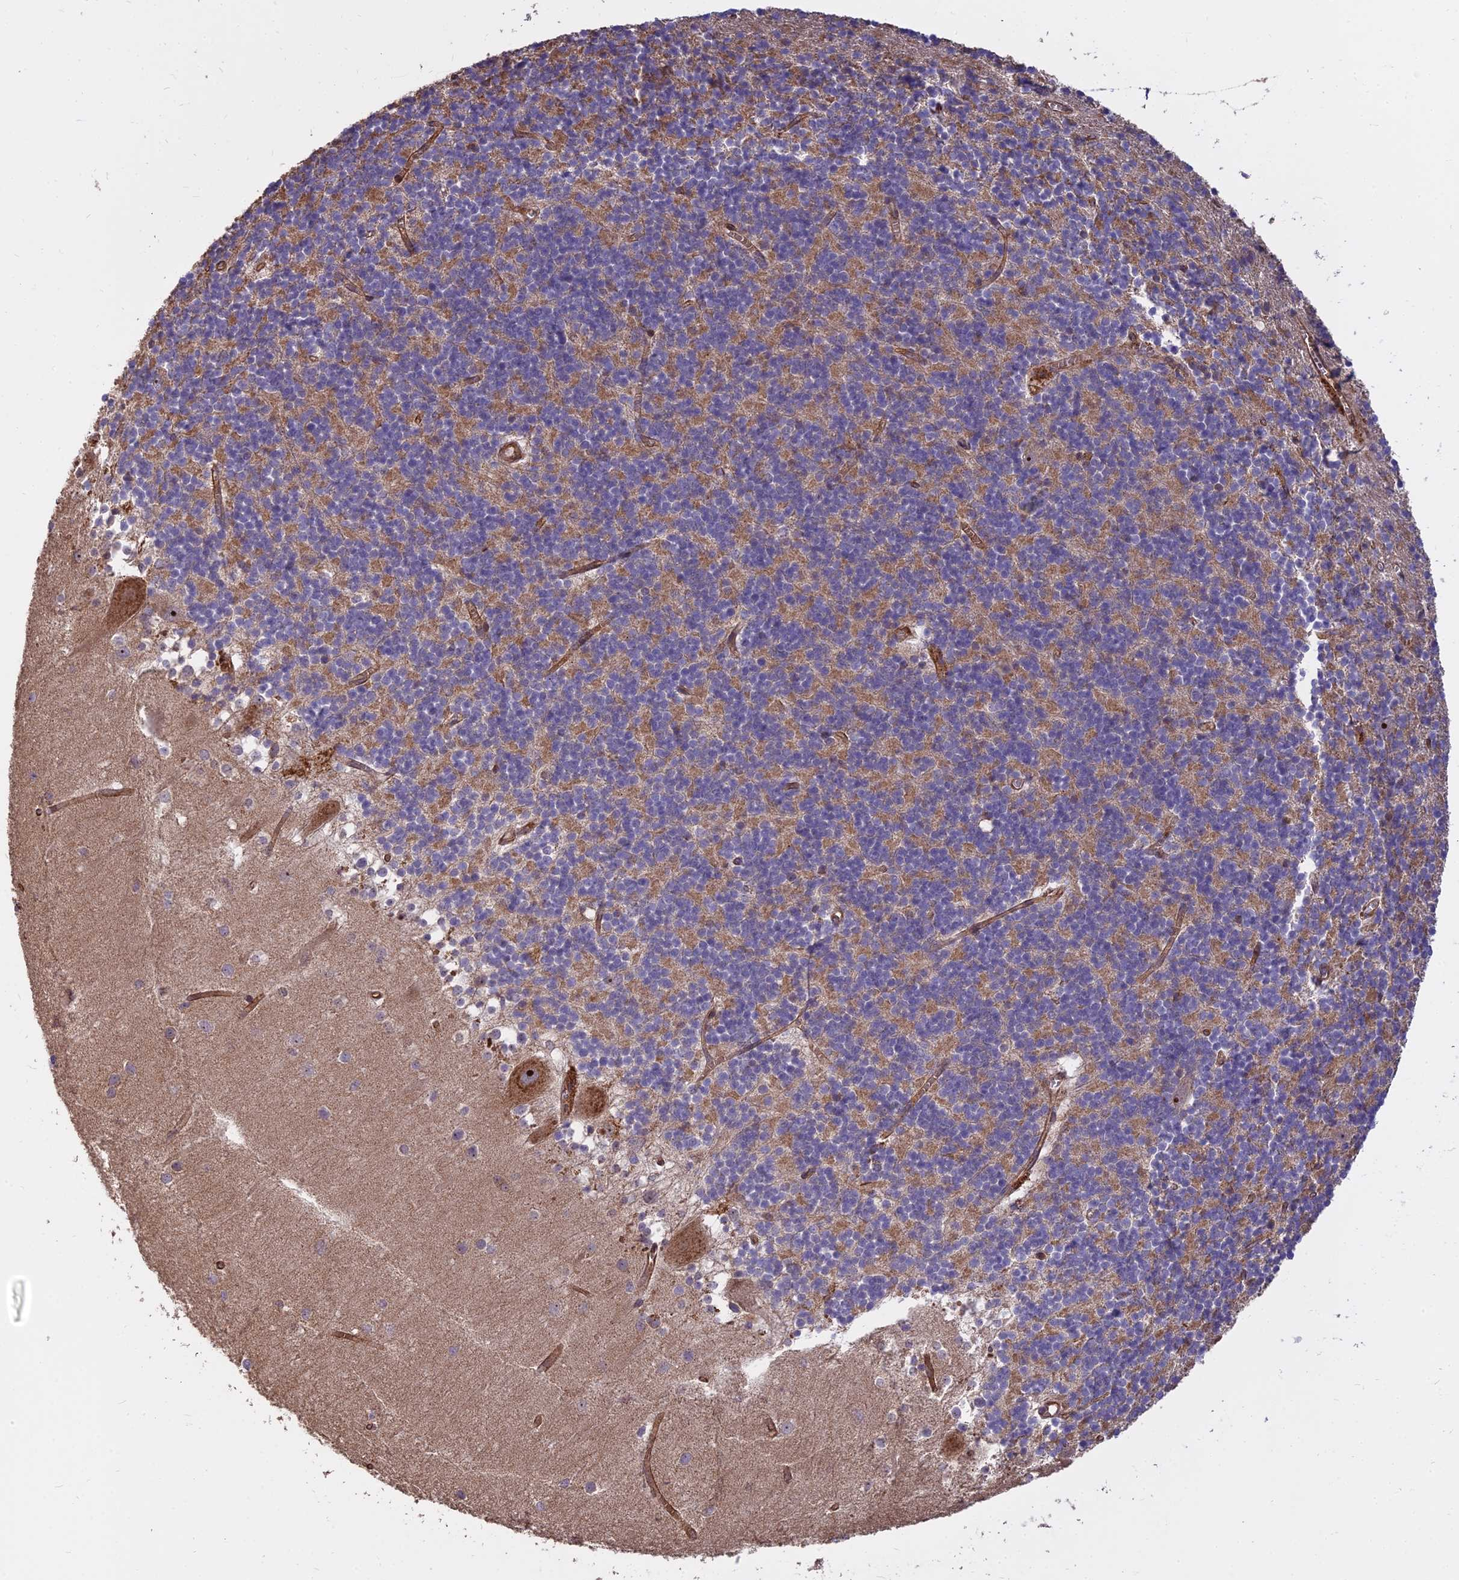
{"staining": {"intensity": "moderate", "quantity": "25%-75%", "location": "cytoplasmic/membranous"}, "tissue": "cerebellum", "cell_type": "Cells in granular layer", "image_type": "normal", "snomed": [{"axis": "morphology", "description": "Normal tissue, NOS"}, {"axis": "topography", "description": "Cerebellum"}], "caption": "IHC image of normal cerebellum stained for a protein (brown), which reveals medium levels of moderate cytoplasmic/membranous positivity in approximately 25%-75% of cells in granular layer.", "gene": "TCEA3", "patient": {"sex": "male", "age": 54}}